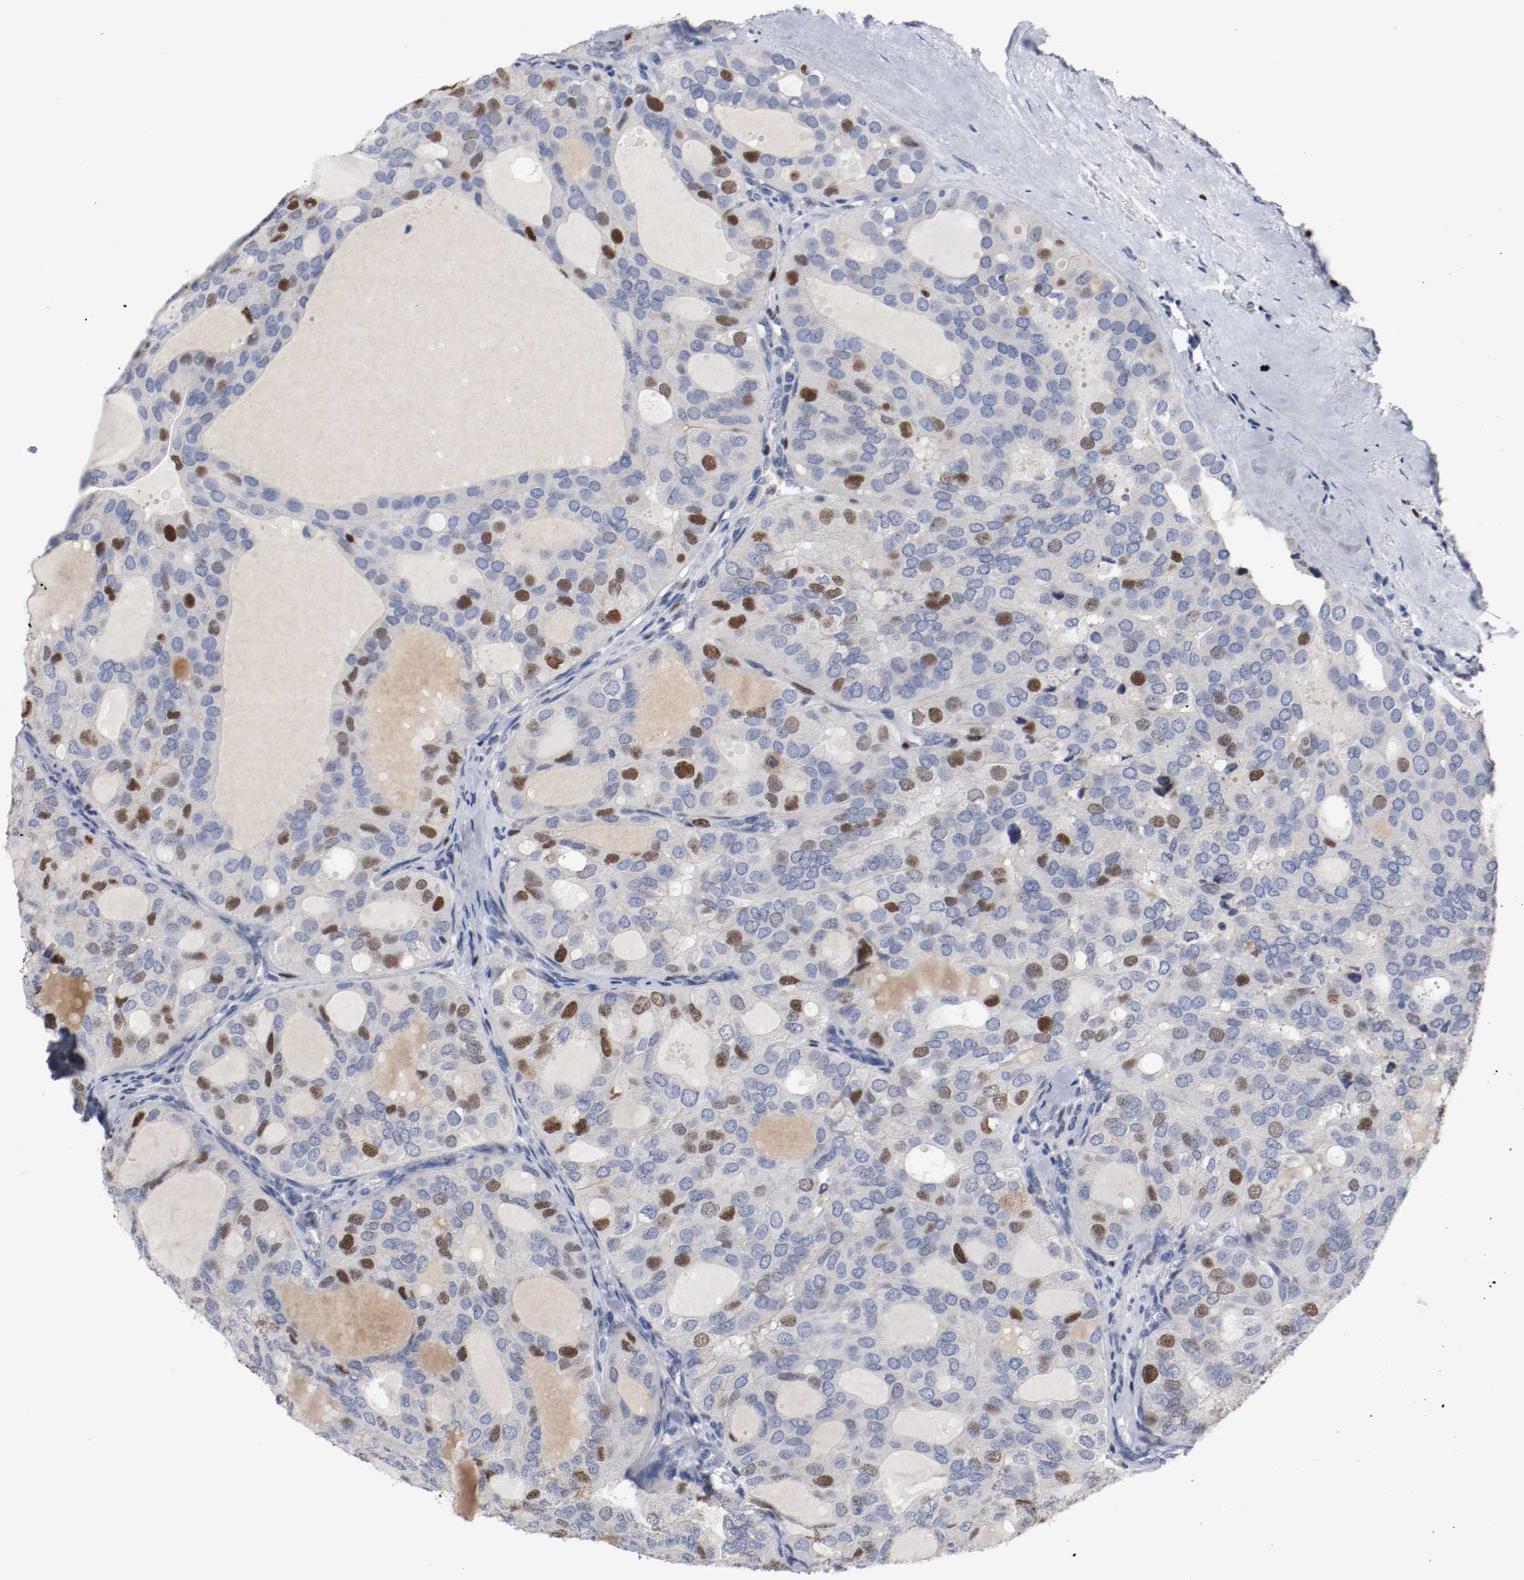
{"staining": {"intensity": "strong", "quantity": "<25%", "location": "nuclear"}, "tissue": "thyroid cancer", "cell_type": "Tumor cells", "image_type": "cancer", "snomed": [{"axis": "morphology", "description": "Follicular adenoma carcinoma, NOS"}, {"axis": "topography", "description": "Thyroid gland"}], "caption": "A high-resolution histopathology image shows immunohistochemistry (IHC) staining of thyroid follicular adenoma carcinoma, which shows strong nuclear positivity in approximately <25% of tumor cells. (brown staining indicates protein expression, while blue staining denotes nuclei).", "gene": "MCM6", "patient": {"sex": "male", "age": 75}}